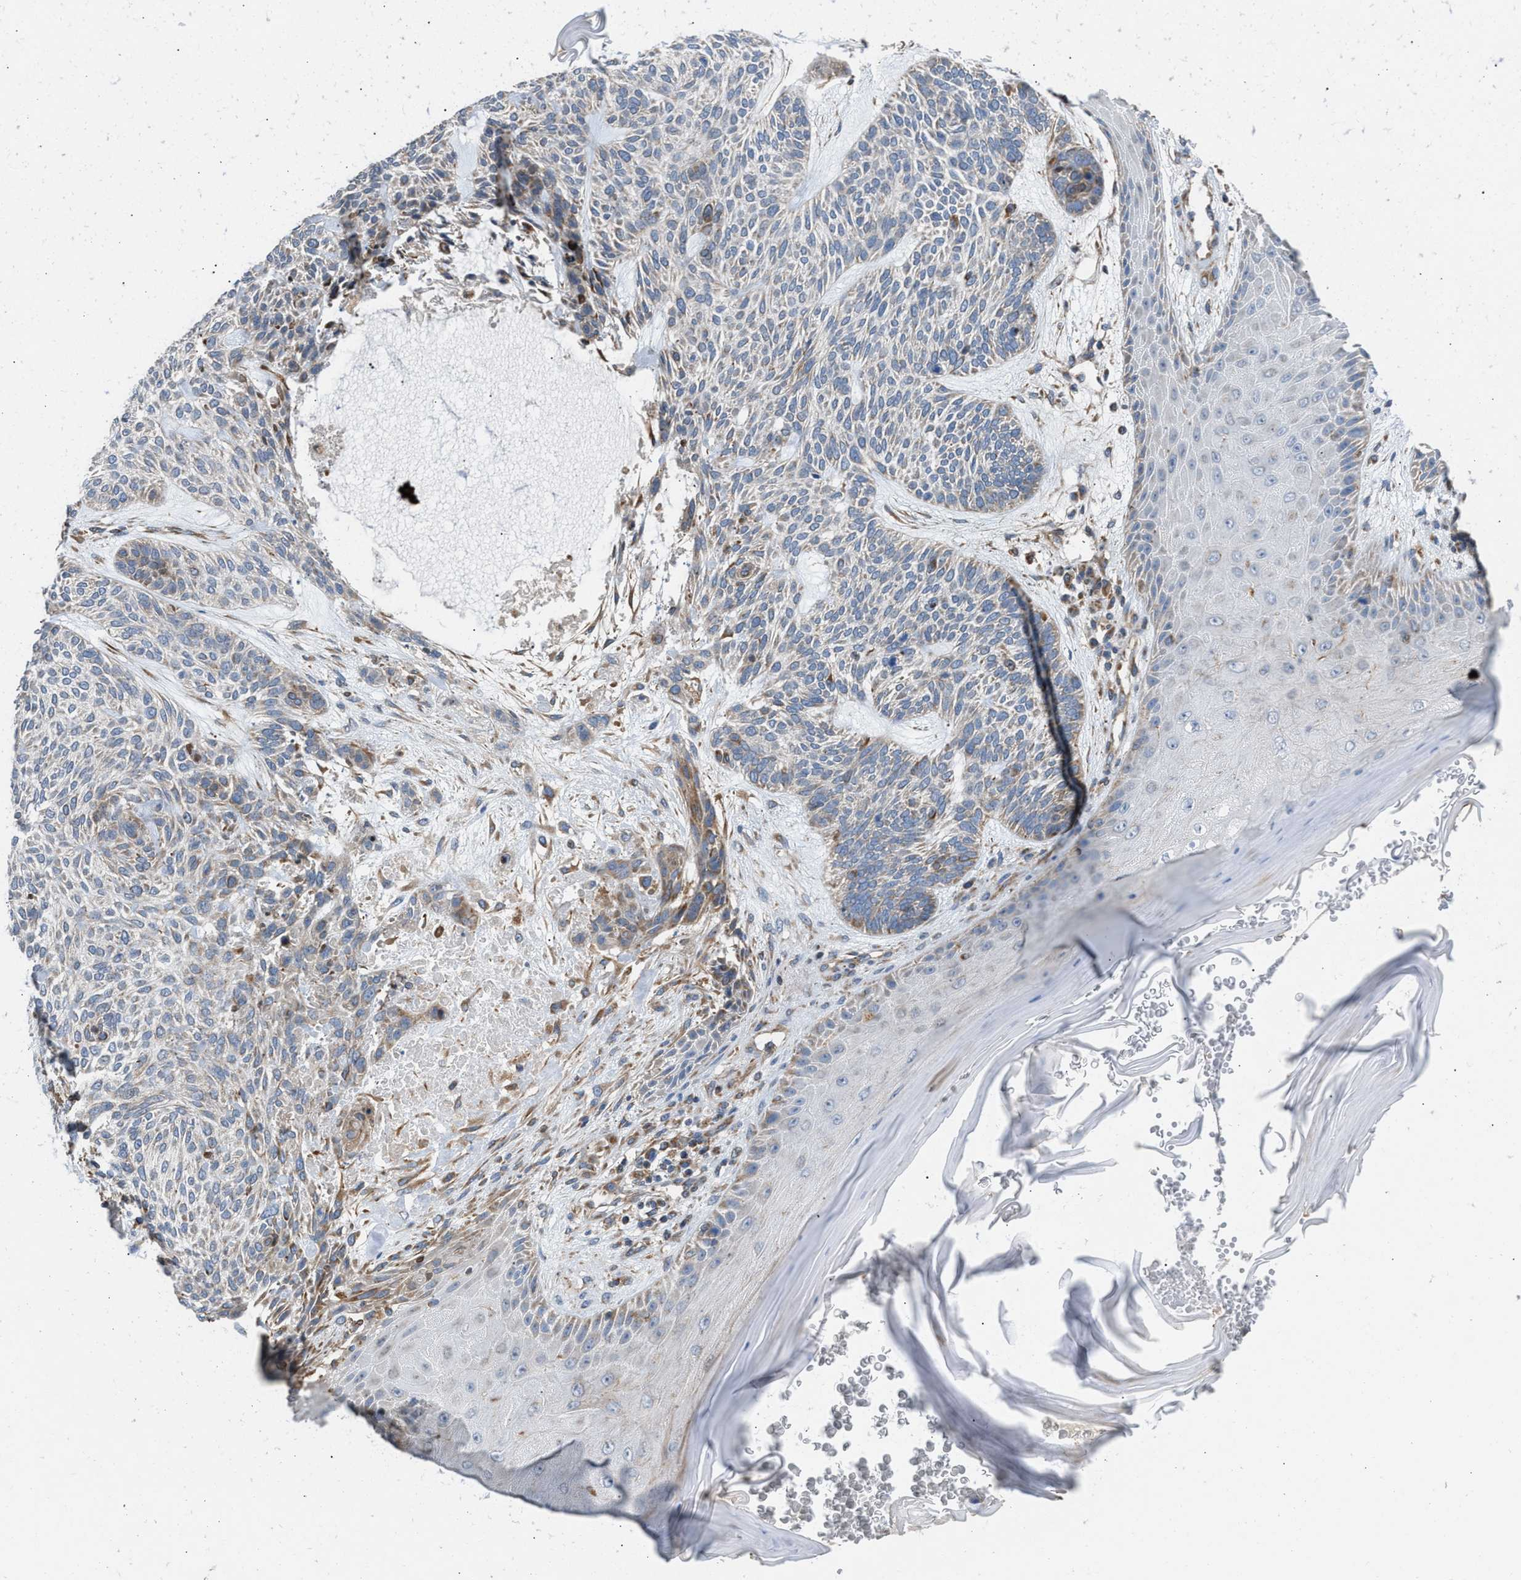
{"staining": {"intensity": "moderate", "quantity": "<25%", "location": "cytoplasmic/membranous"}, "tissue": "skin cancer", "cell_type": "Tumor cells", "image_type": "cancer", "snomed": [{"axis": "morphology", "description": "Basal cell carcinoma"}, {"axis": "topography", "description": "Skin"}], "caption": "This histopathology image exhibits immunohistochemistry staining of basal cell carcinoma (skin), with low moderate cytoplasmic/membranous staining in approximately <25% of tumor cells.", "gene": "SLC10A3", "patient": {"sex": "male", "age": 55}}